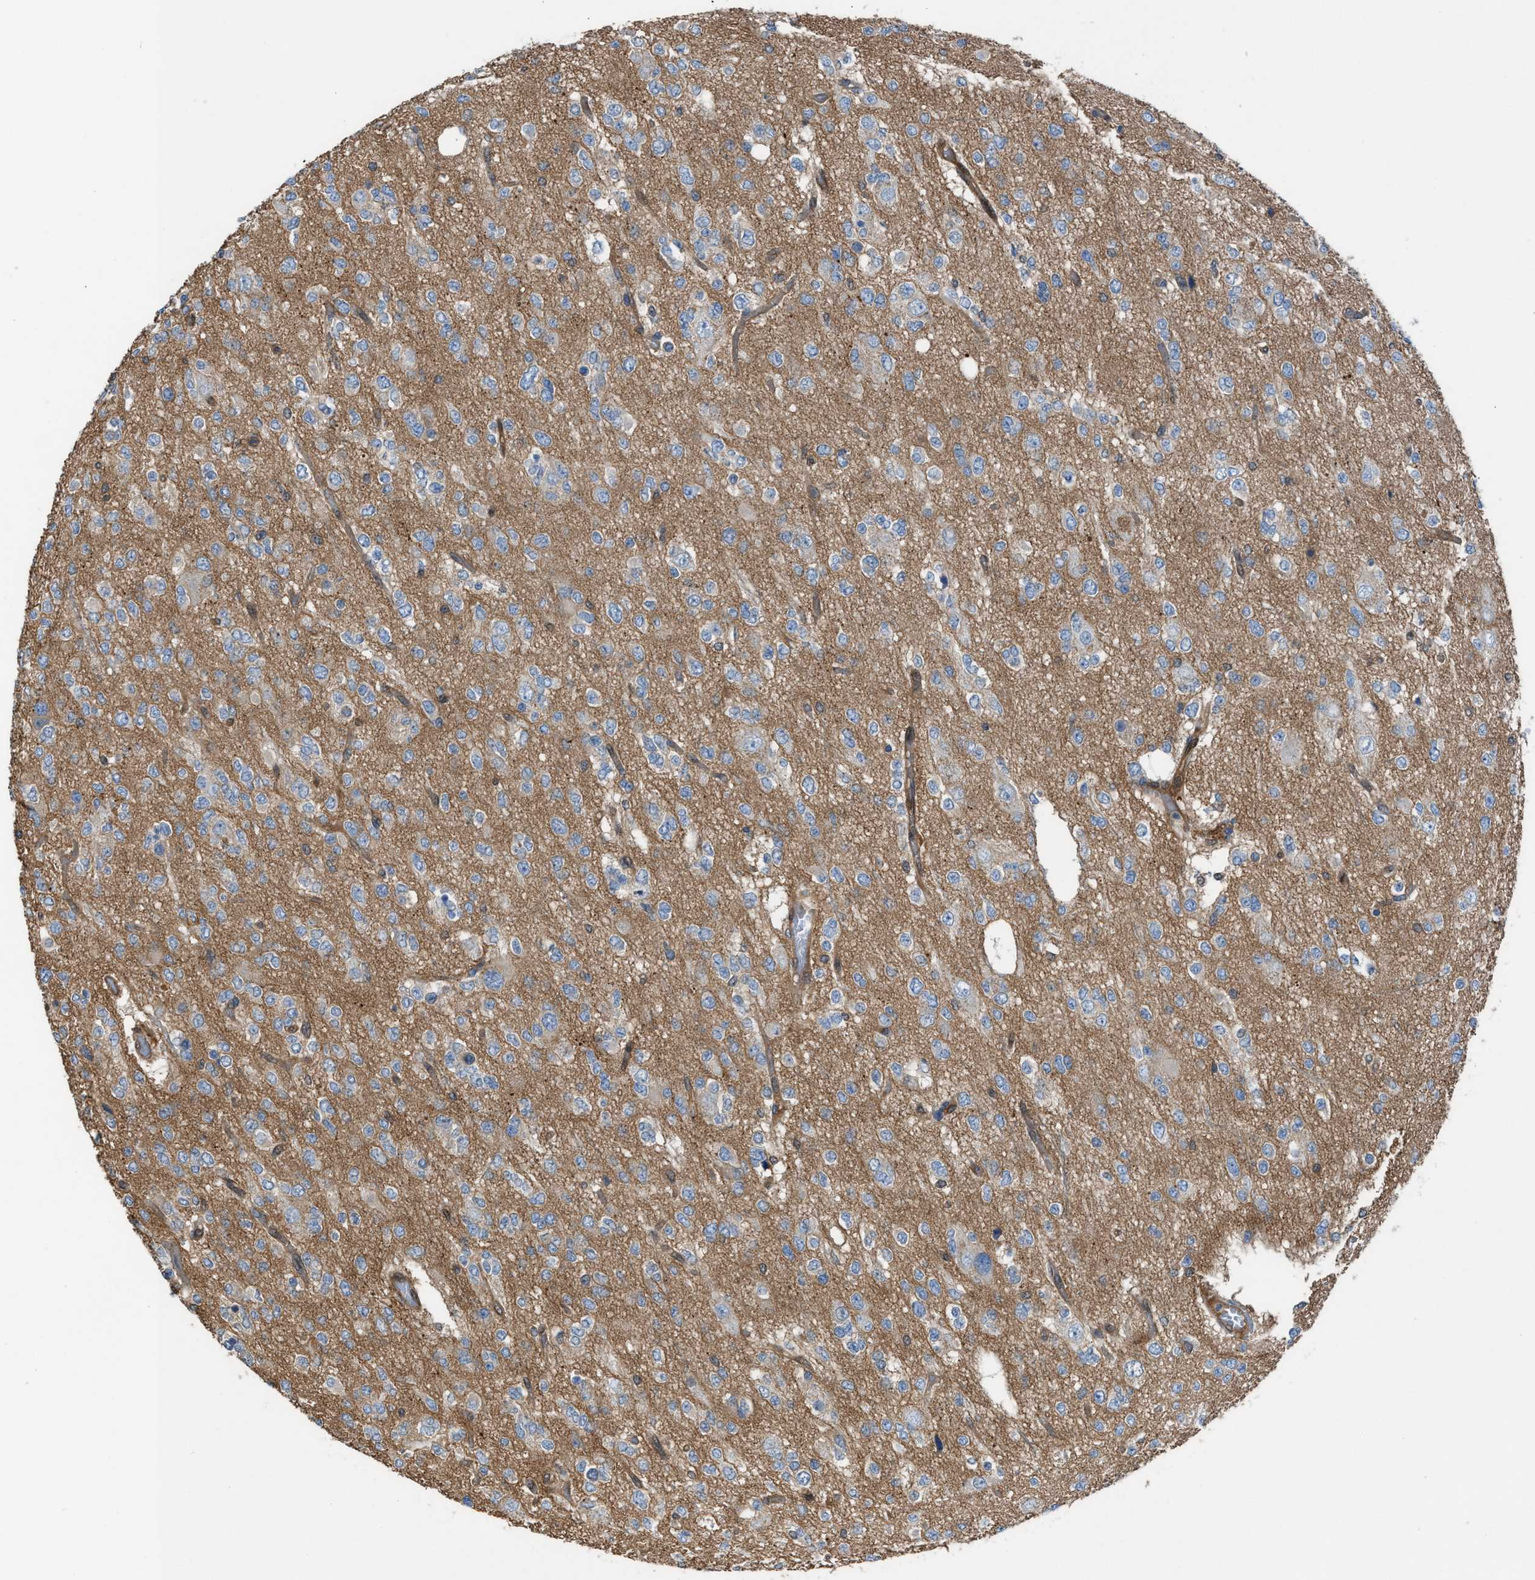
{"staining": {"intensity": "weak", "quantity": "<25%", "location": "cytoplasmic/membranous"}, "tissue": "glioma", "cell_type": "Tumor cells", "image_type": "cancer", "snomed": [{"axis": "morphology", "description": "Glioma, malignant, Low grade"}, {"axis": "topography", "description": "Brain"}], "caption": "DAB immunohistochemical staining of human glioma shows no significant positivity in tumor cells. (DAB IHC, high magnification).", "gene": "TPK1", "patient": {"sex": "male", "age": 38}}